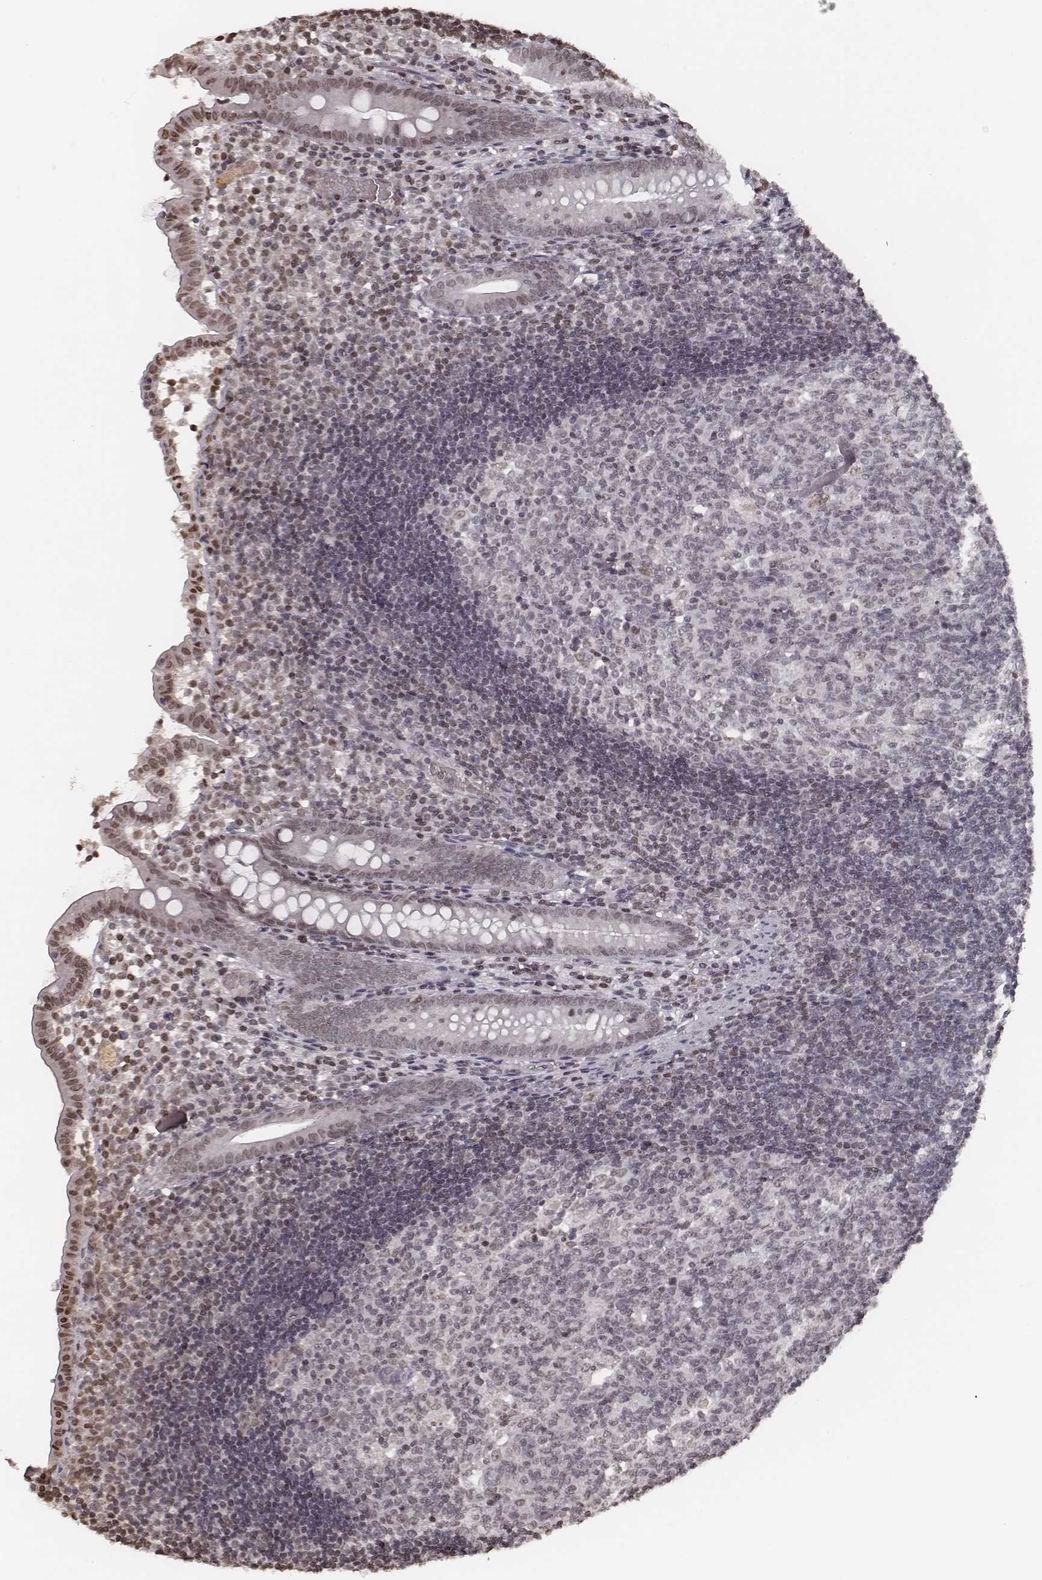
{"staining": {"intensity": "weak", "quantity": "25%-75%", "location": "nuclear"}, "tissue": "appendix", "cell_type": "Glandular cells", "image_type": "normal", "snomed": [{"axis": "morphology", "description": "Normal tissue, NOS"}, {"axis": "topography", "description": "Appendix"}], "caption": "Protein expression analysis of benign appendix displays weak nuclear positivity in about 25%-75% of glandular cells. (IHC, brightfield microscopy, high magnification).", "gene": "HMGA2", "patient": {"sex": "female", "age": 32}}